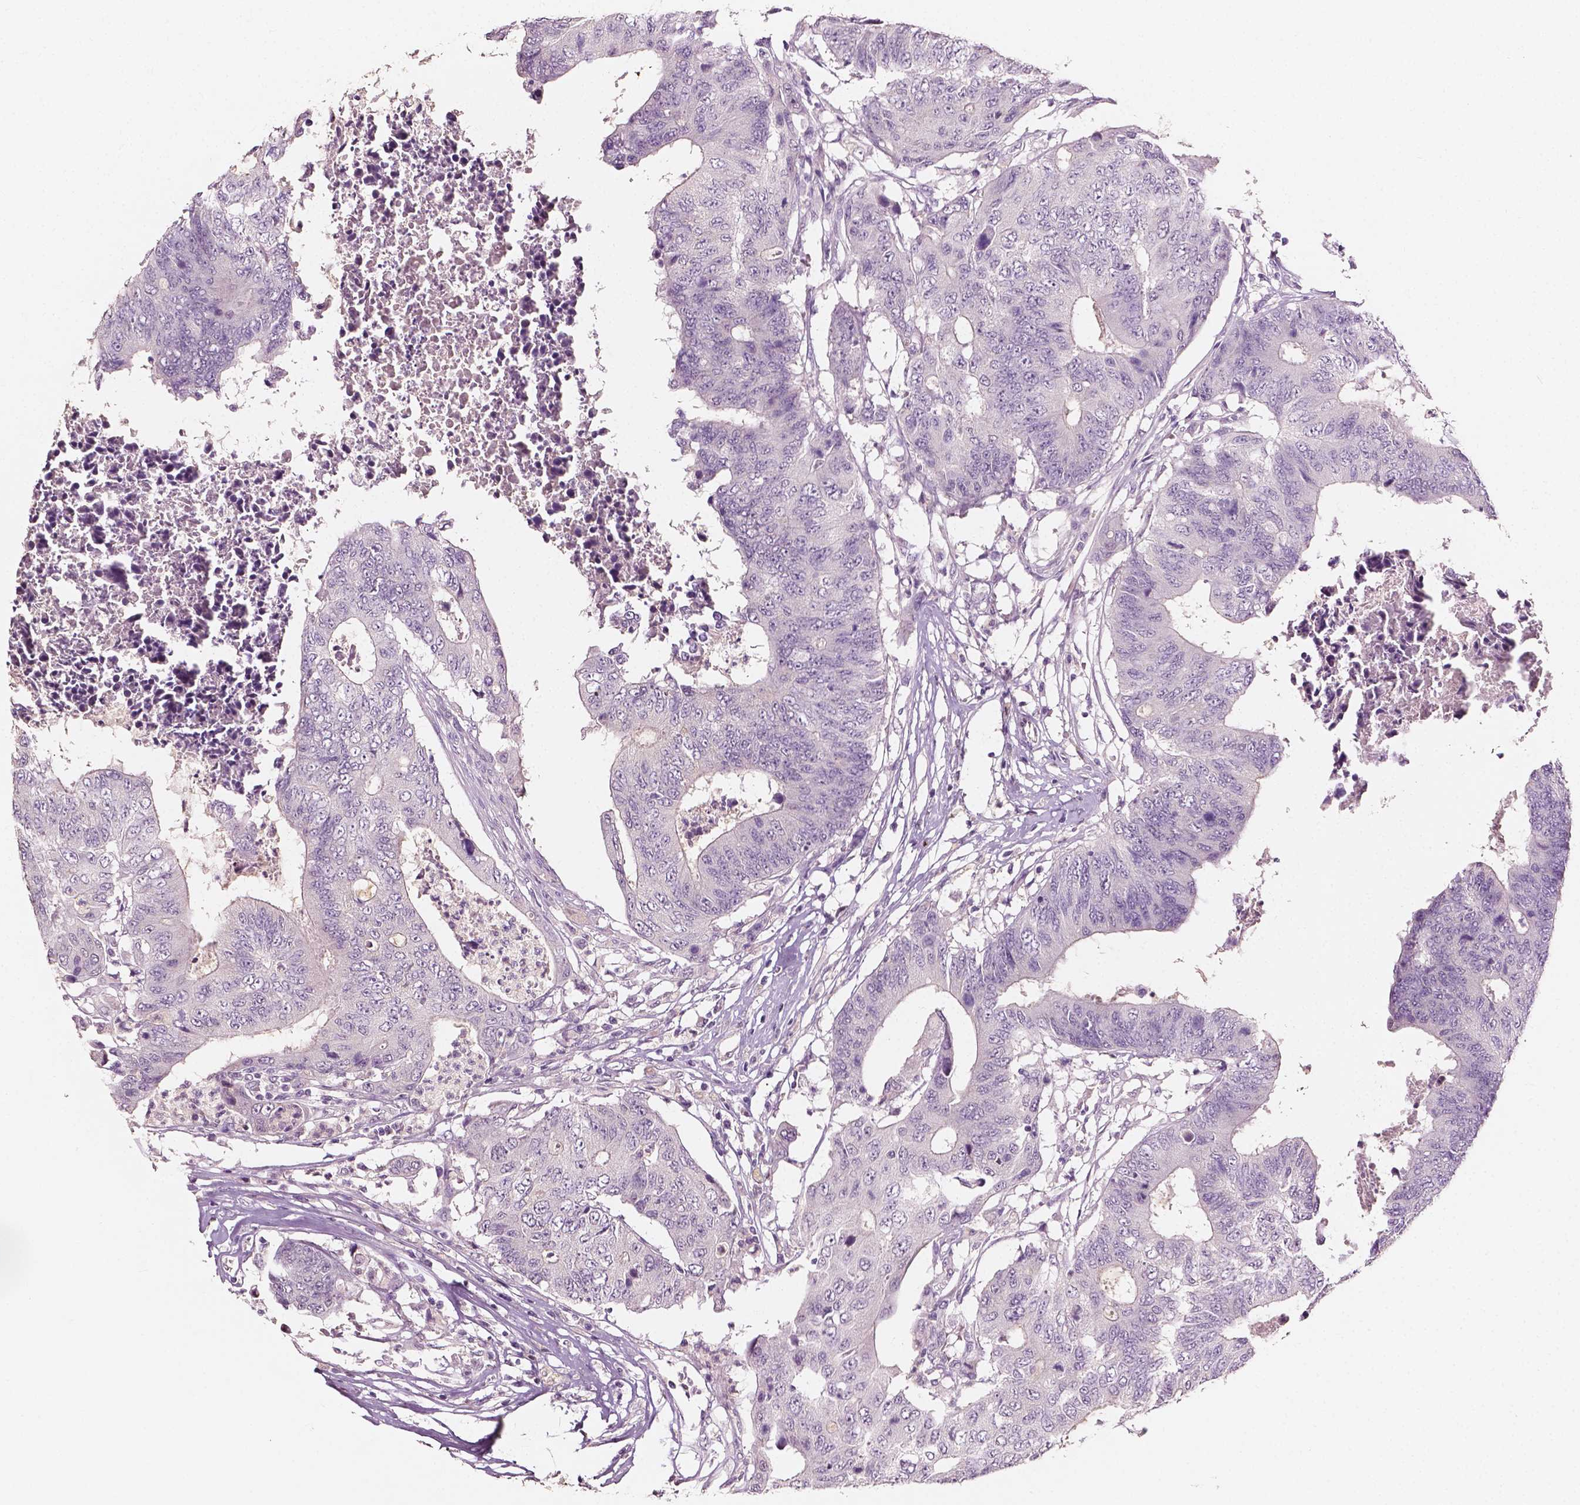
{"staining": {"intensity": "negative", "quantity": "none", "location": "none"}, "tissue": "colorectal cancer", "cell_type": "Tumor cells", "image_type": "cancer", "snomed": [{"axis": "morphology", "description": "Adenocarcinoma, NOS"}, {"axis": "topography", "description": "Colon"}], "caption": "An IHC image of colorectal cancer (adenocarcinoma) is shown. There is no staining in tumor cells of colorectal cancer (adenocarcinoma). The staining is performed using DAB (3,3'-diaminobenzidine) brown chromogen with nuclei counter-stained in using hematoxylin.", "gene": "PLA2R1", "patient": {"sex": "female", "age": 48}}